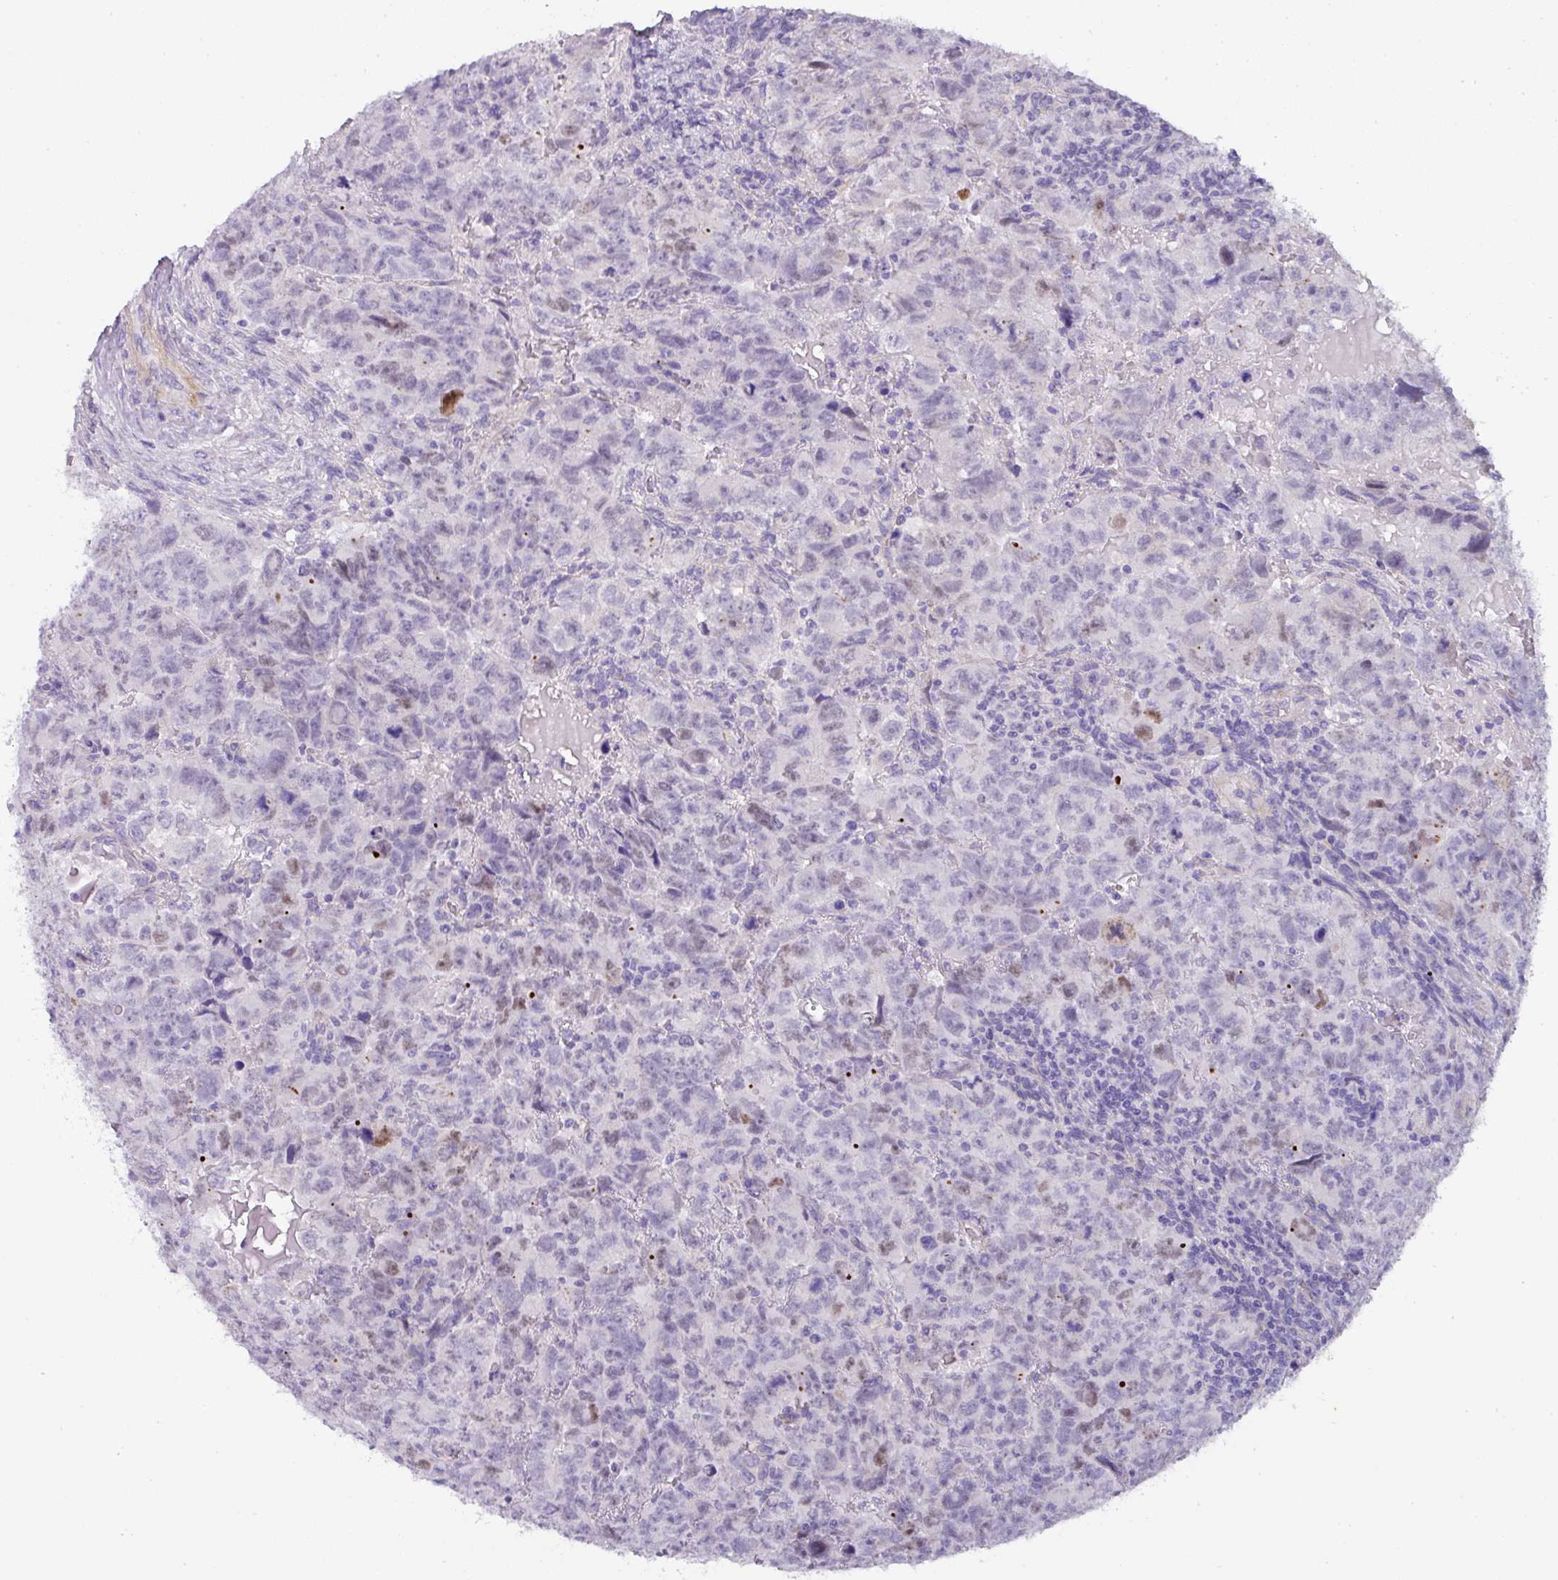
{"staining": {"intensity": "moderate", "quantity": "<25%", "location": "nuclear"}, "tissue": "testis cancer", "cell_type": "Tumor cells", "image_type": "cancer", "snomed": [{"axis": "morphology", "description": "Carcinoma, Embryonal, NOS"}, {"axis": "topography", "description": "Testis"}], "caption": "Brown immunohistochemical staining in testis embryonal carcinoma displays moderate nuclear staining in about <25% of tumor cells. The protein is shown in brown color, while the nuclei are stained blue.", "gene": "OR52N1", "patient": {"sex": "male", "age": 24}}